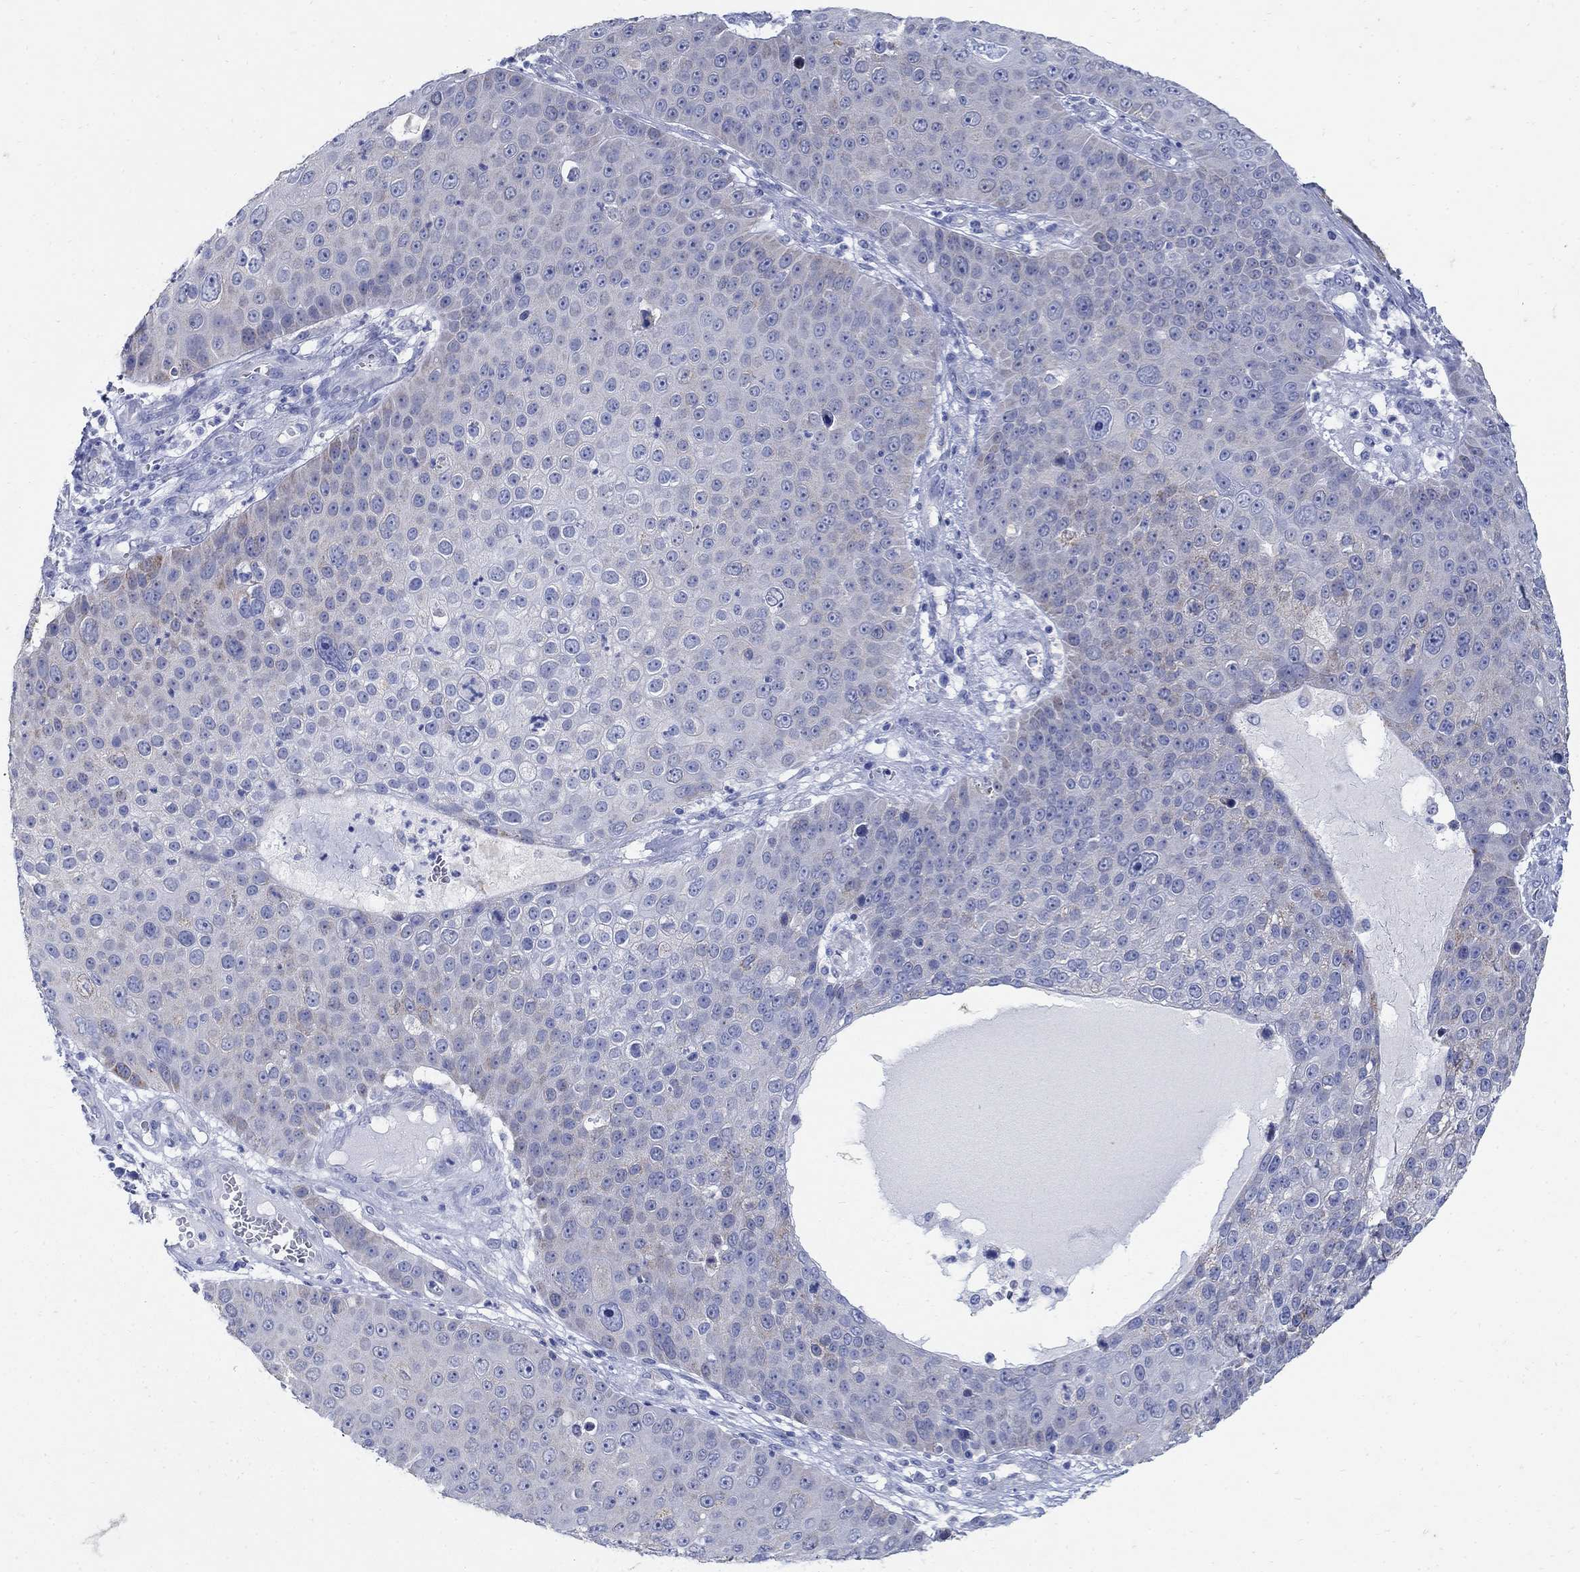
{"staining": {"intensity": "negative", "quantity": "none", "location": "none"}, "tissue": "skin cancer", "cell_type": "Tumor cells", "image_type": "cancer", "snomed": [{"axis": "morphology", "description": "Squamous cell carcinoma, NOS"}, {"axis": "topography", "description": "Skin"}], "caption": "Immunohistochemistry (IHC) image of human skin cancer (squamous cell carcinoma) stained for a protein (brown), which reveals no positivity in tumor cells. (DAB (3,3'-diaminobenzidine) immunohistochemistry with hematoxylin counter stain).", "gene": "ZDHHC14", "patient": {"sex": "male", "age": 71}}